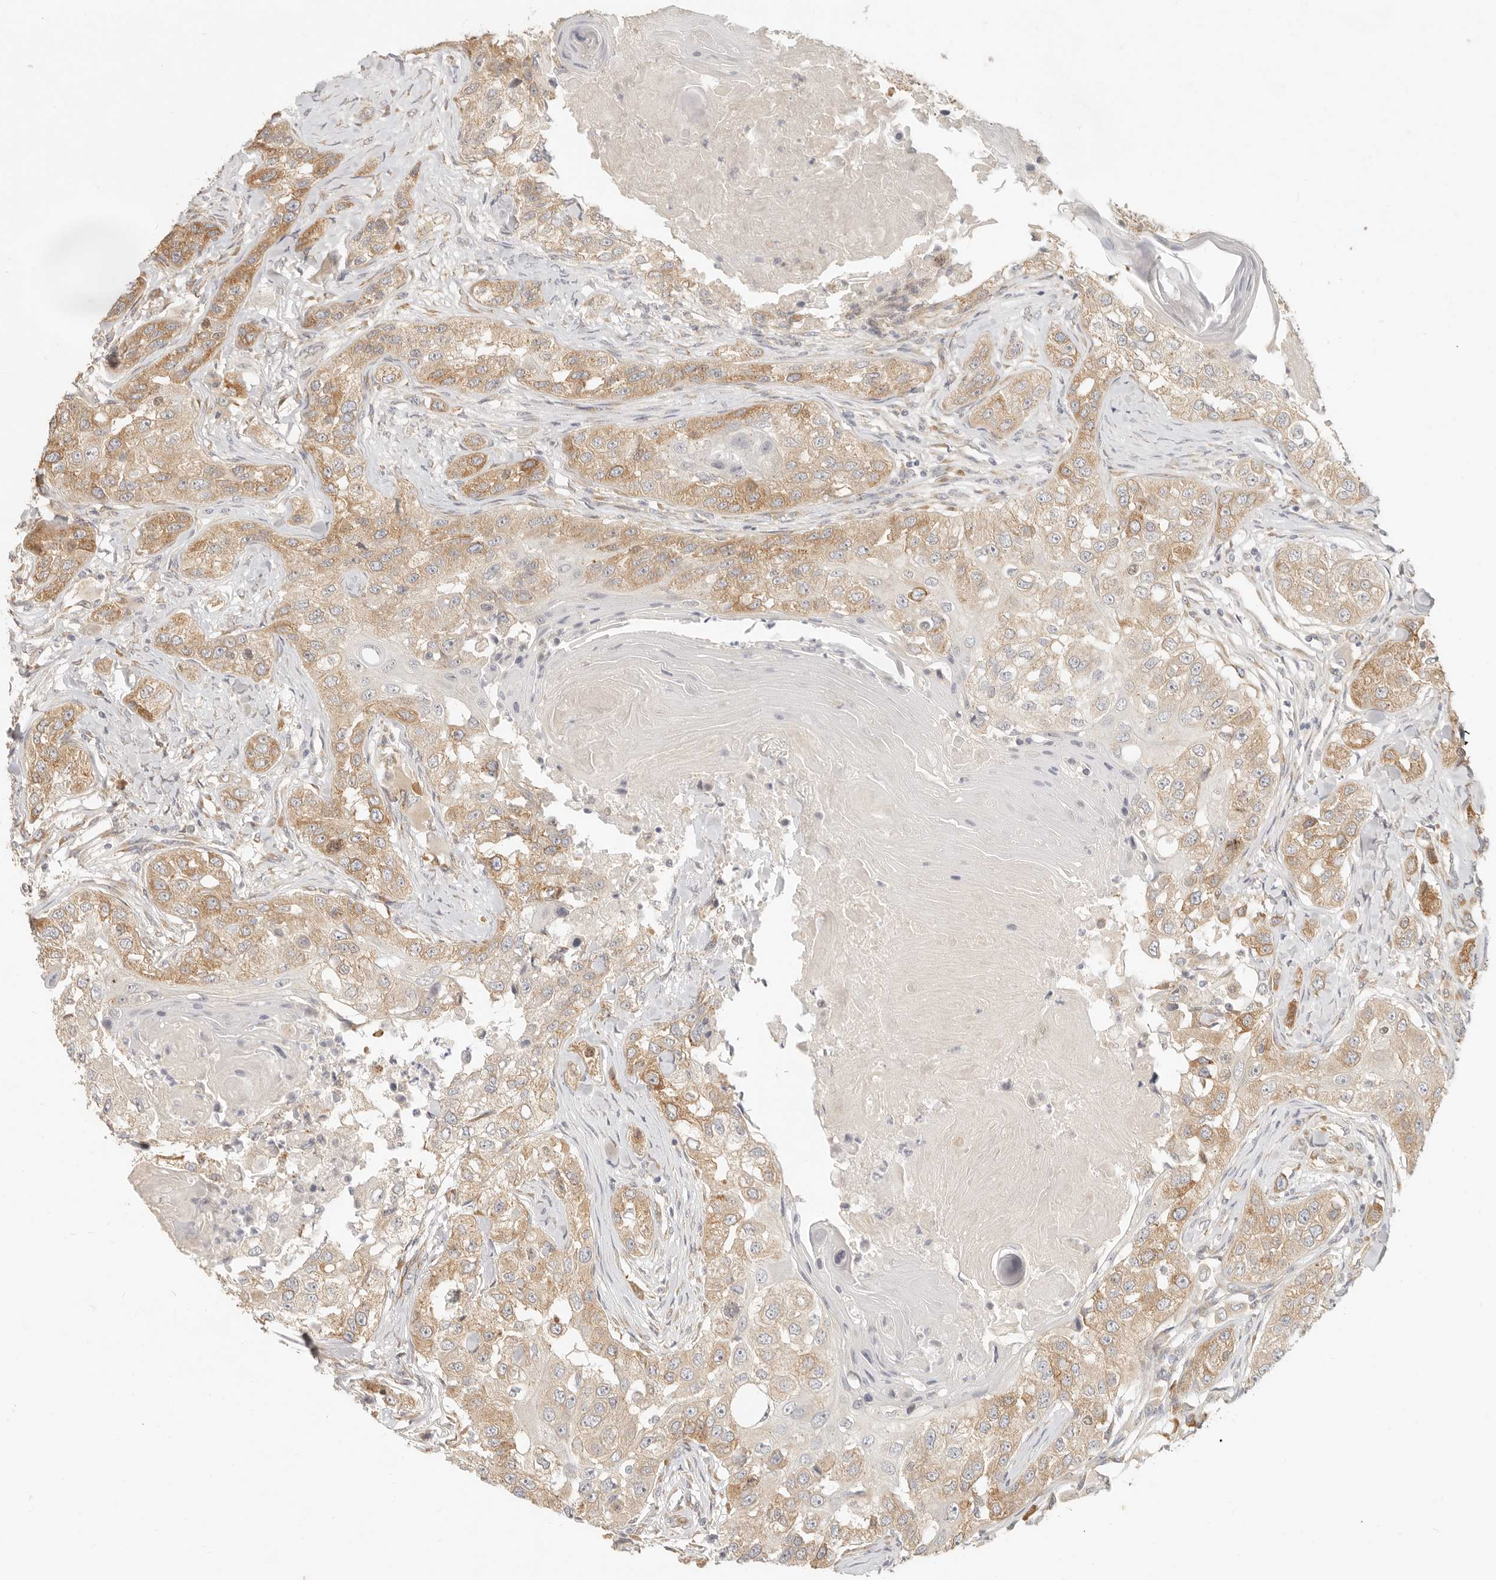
{"staining": {"intensity": "moderate", "quantity": "25%-75%", "location": "cytoplasmic/membranous"}, "tissue": "head and neck cancer", "cell_type": "Tumor cells", "image_type": "cancer", "snomed": [{"axis": "morphology", "description": "Normal tissue, NOS"}, {"axis": "morphology", "description": "Squamous cell carcinoma, NOS"}, {"axis": "topography", "description": "Skeletal muscle"}, {"axis": "topography", "description": "Head-Neck"}], "caption": "IHC image of head and neck squamous cell carcinoma stained for a protein (brown), which reveals medium levels of moderate cytoplasmic/membranous expression in about 25%-75% of tumor cells.", "gene": "PABPC4", "patient": {"sex": "male", "age": 51}}